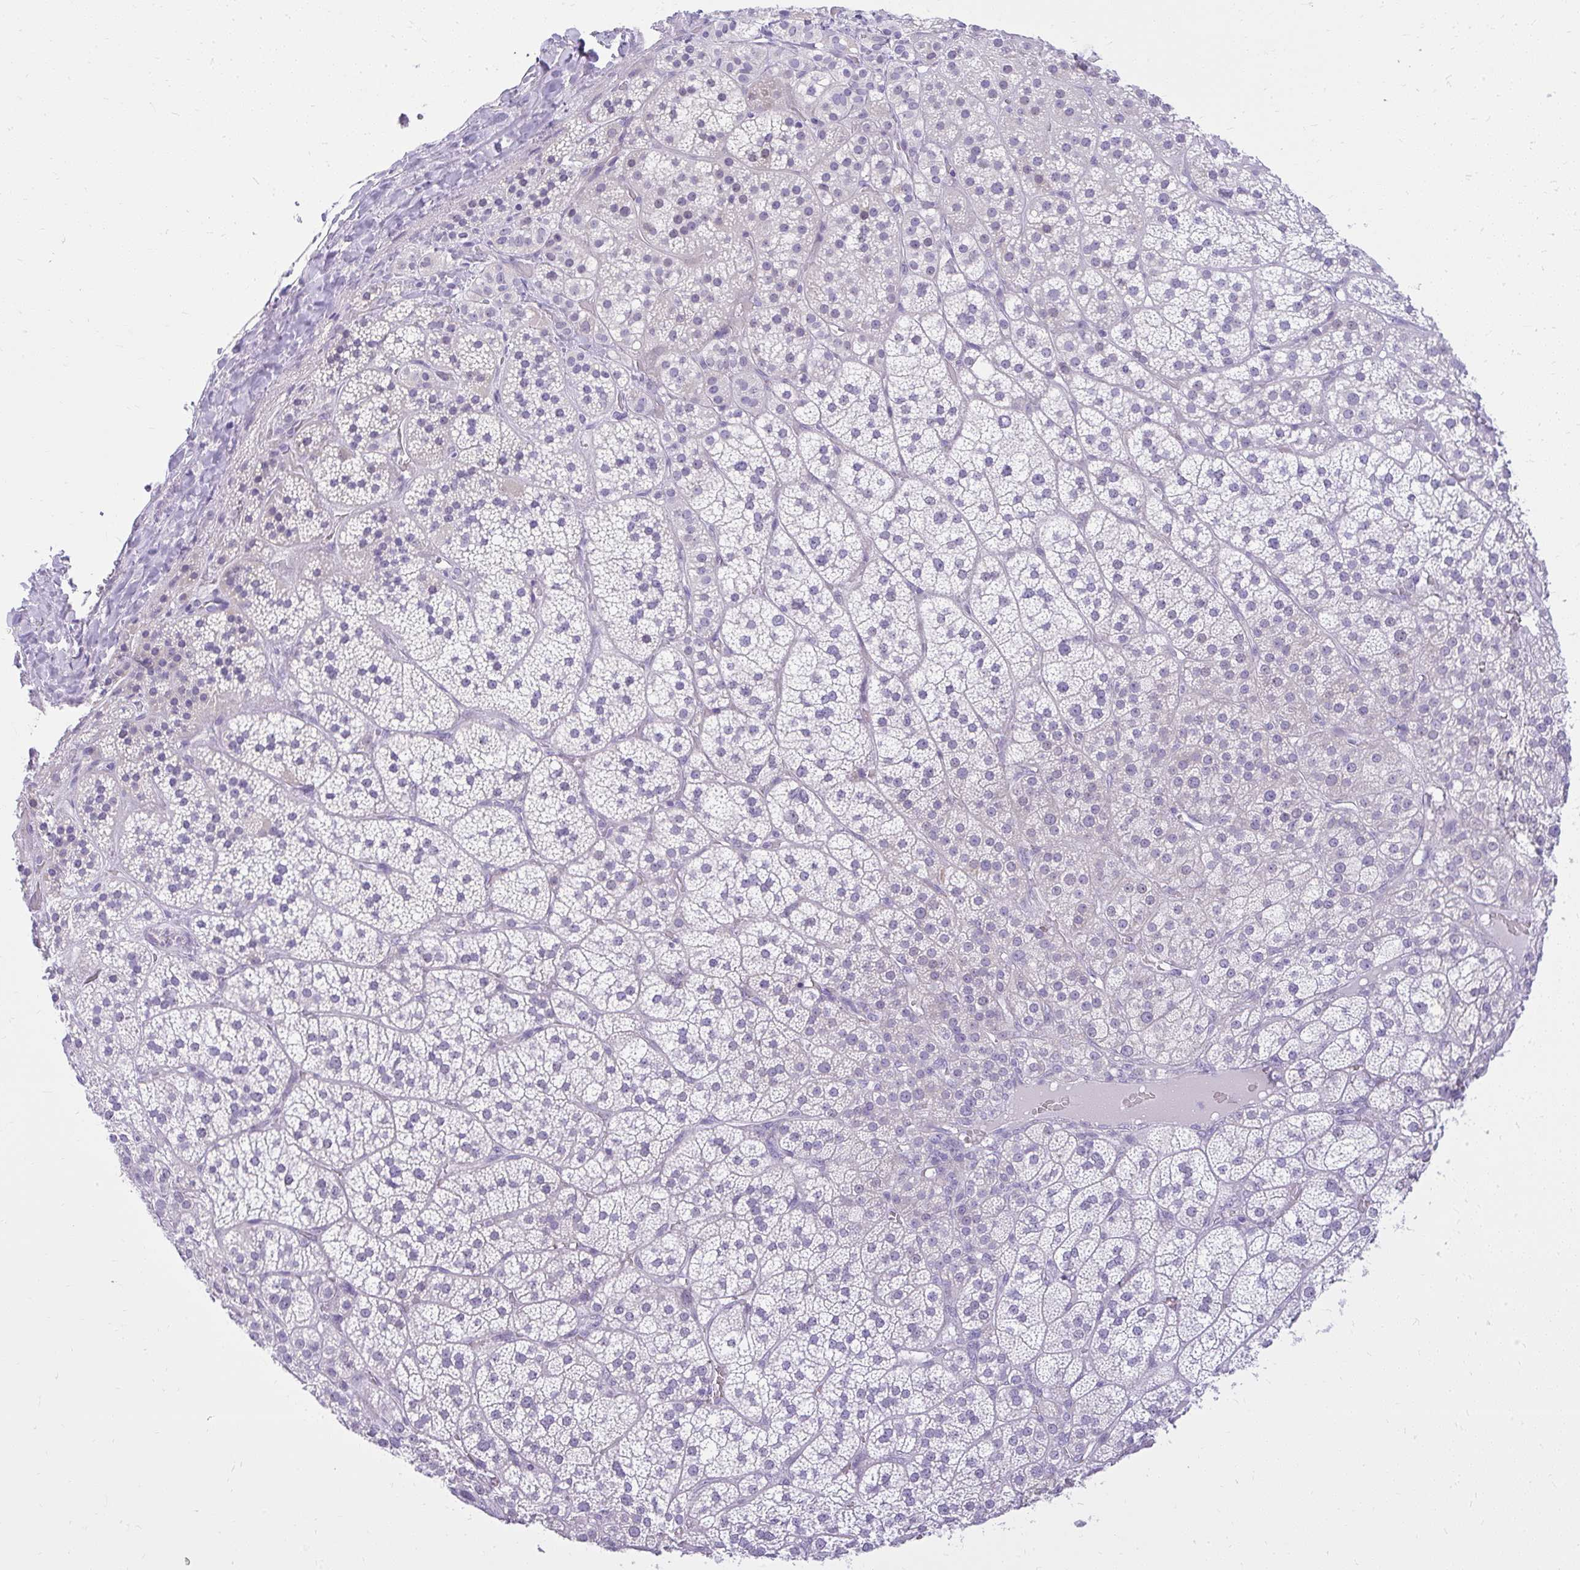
{"staining": {"intensity": "negative", "quantity": "none", "location": "none"}, "tissue": "adrenal gland", "cell_type": "Glandular cells", "image_type": "normal", "snomed": [{"axis": "morphology", "description": "Normal tissue, NOS"}, {"axis": "topography", "description": "Adrenal gland"}], "caption": "IHC of benign human adrenal gland reveals no expression in glandular cells.", "gene": "PRAP1", "patient": {"sex": "female", "age": 60}}